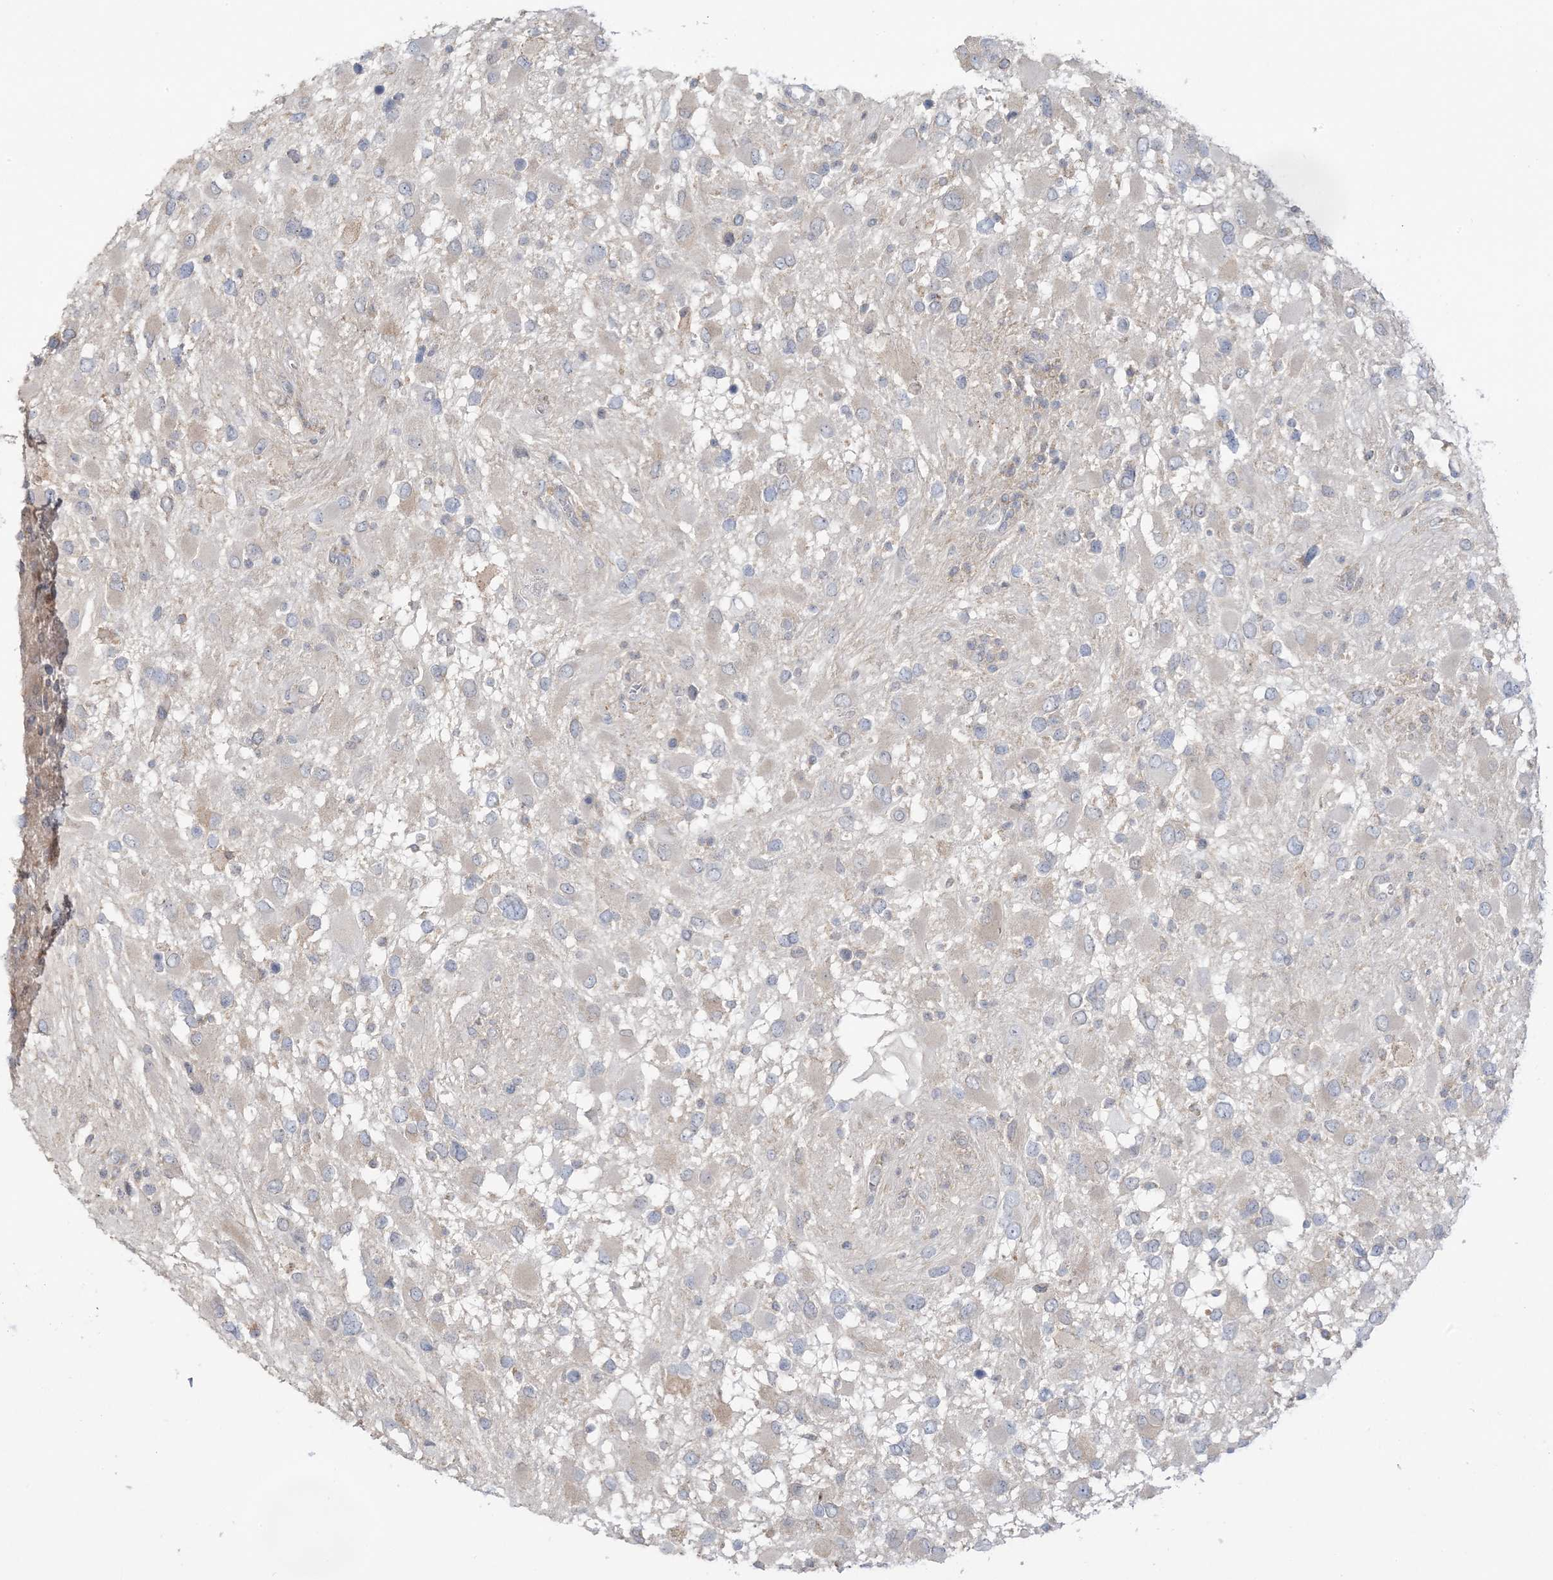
{"staining": {"intensity": "negative", "quantity": "none", "location": "none"}, "tissue": "glioma", "cell_type": "Tumor cells", "image_type": "cancer", "snomed": [{"axis": "morphology", "description": "Glioma, malignant, High grade"}, {"axis": "topography", "description": "Brain"}], "caption": "Glioma was stained to show a protein in brown. There is no significant positivity in tumor cells.", "gene": "EEFSEC", "patient": {"sex": "male", "age": 53}}